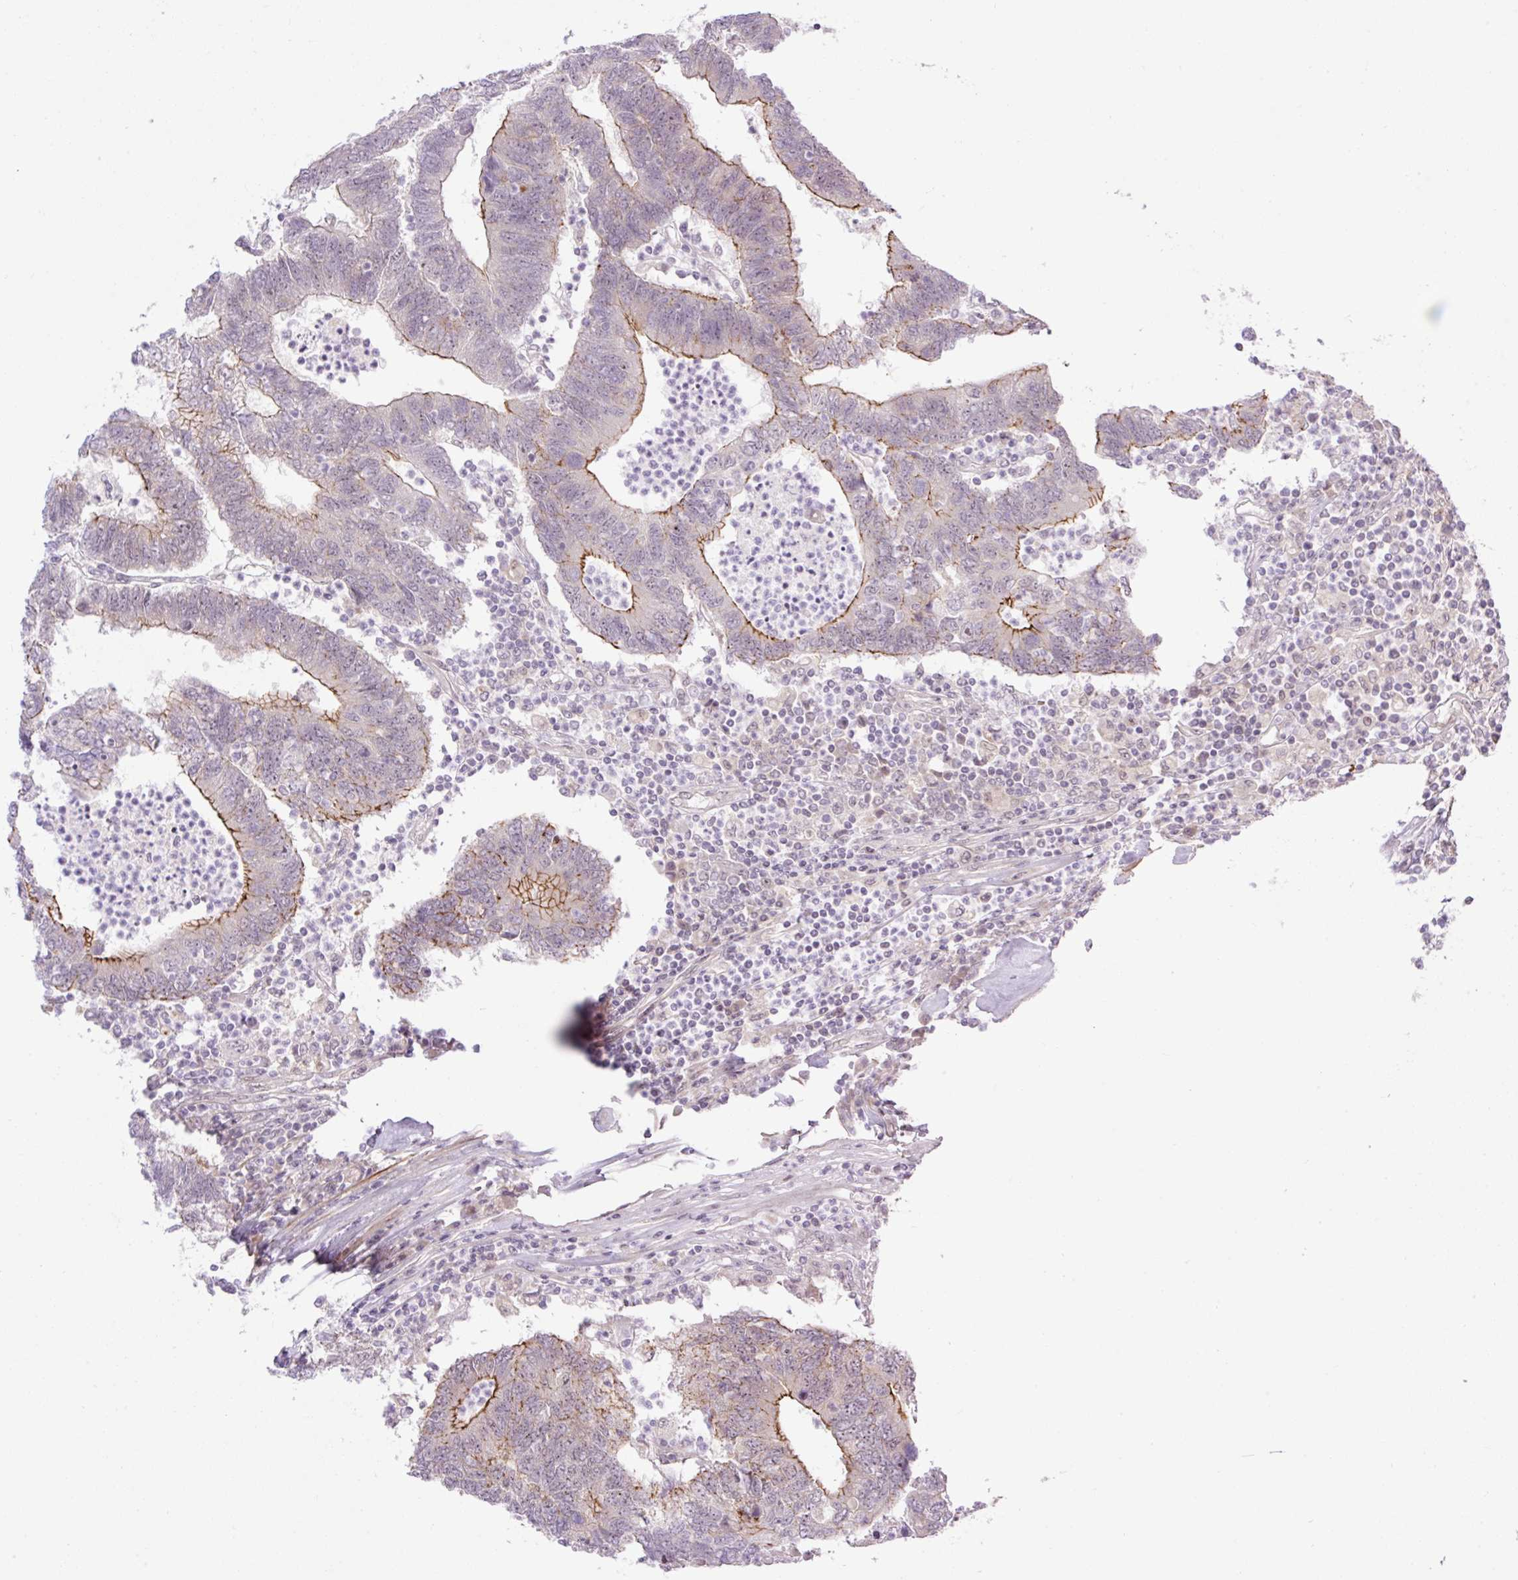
{"staining": {"intensity": "moderate", "quantity": ">75%", "location": "cytoplasmic/membranous"}, "tissue": "colorectal cancer", "cell_type": "Tumor cells", "image_type": "cancer", "snomed": [{"axis": "morphology", "description": "Adenocarcinoma, NOS"}, {"axis": "topography", "description": "Colon"}], "caption": "IHC staining of colorectal cancer, which demonstrates medium levels of moderate cytoplasmic/membranous positivity in about >75% of tumor cells indicating moderate cytoplasmic/membranous protein expression. The staining was performed using DAB (3,3'-diaminobenzidine) (brown) for protein detection and nuclei were counterstained in hematoxylin (blue).", "gene": "ICE1", "patient": {"sex": "female", "age": 48}}